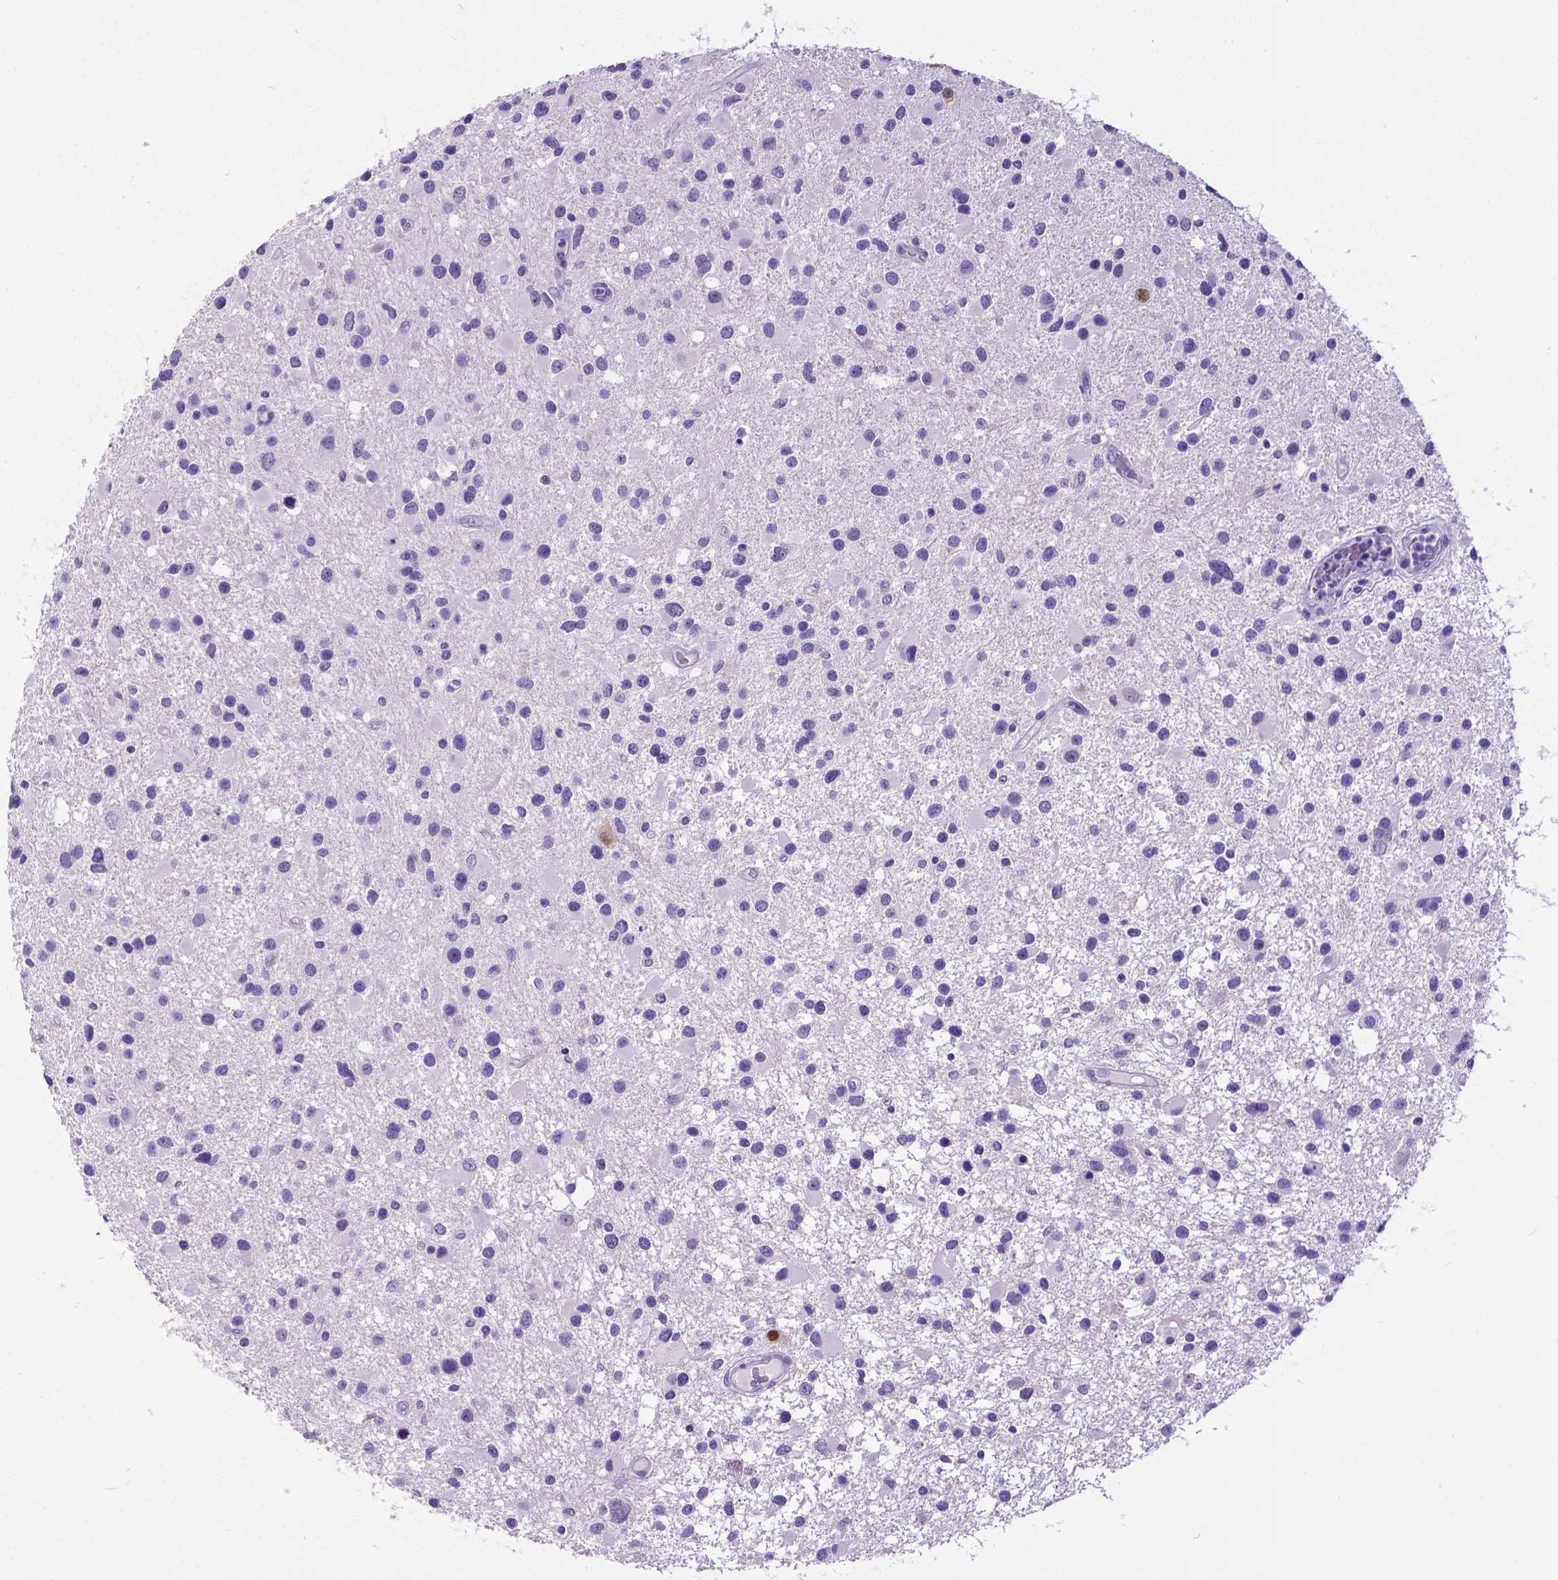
{"staining": {"intensity": "moderate", "quantity": "<25%", "location": "nuclear"}, "tissue": "glioma", "cell_type": "Tumor cells", "image_type": "cancer", "snomed": [{"axis": "morphology", "description": "Glioma, malignant, Low grade"}, {"axis": "topography", "description": "Brain"}], "caption": "Immunohistochemical staining of glioma demonstrates low levels of moderate nuclear expression in approximately <25% of tumor cells.", "gene": "SATB2", "patient": {"sex": "female", "age": 32}}